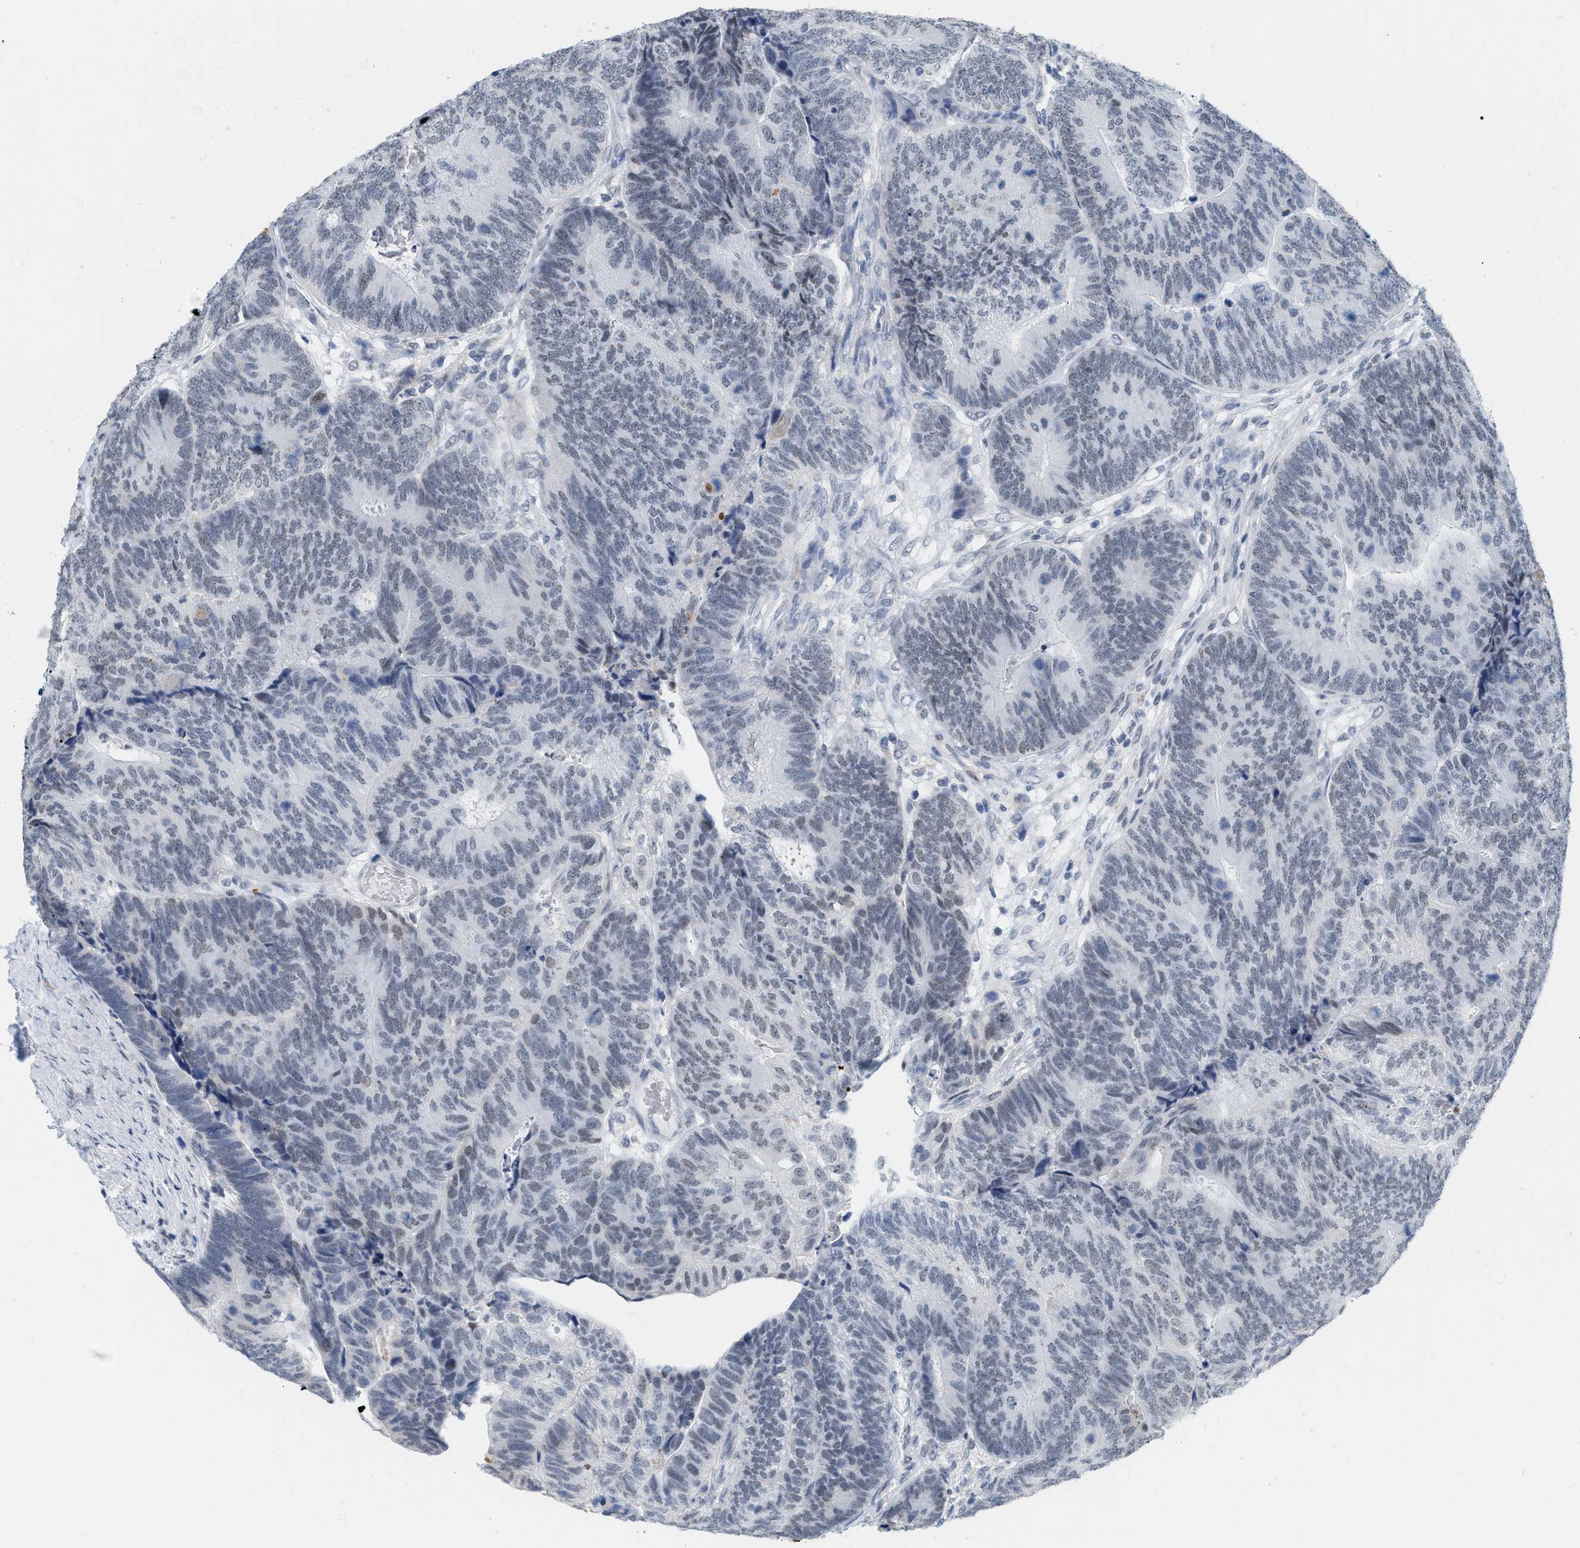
{"staining": {"intensity": "negative", "quantity": "none", "location": "none"}, "tissue": "colorectal cancer", "cell_type": "Tumor cells", "image_type": "cancer", "snomed": [{"axis": "morphology", "description": "Normal tissue, NOS"}, {"axis": "morphology", "description": "Adenocarcinoma, NOS"}, {"axis": "topography", "description": "Rectum"}], "caption": "An immunohistochemistry histopathology image of colorectal cancer is shown. There is no staining in tumor cells of colorectal cancer.", "gene": "XIRP1", "patient": {"sex": "female", "age": 66}}